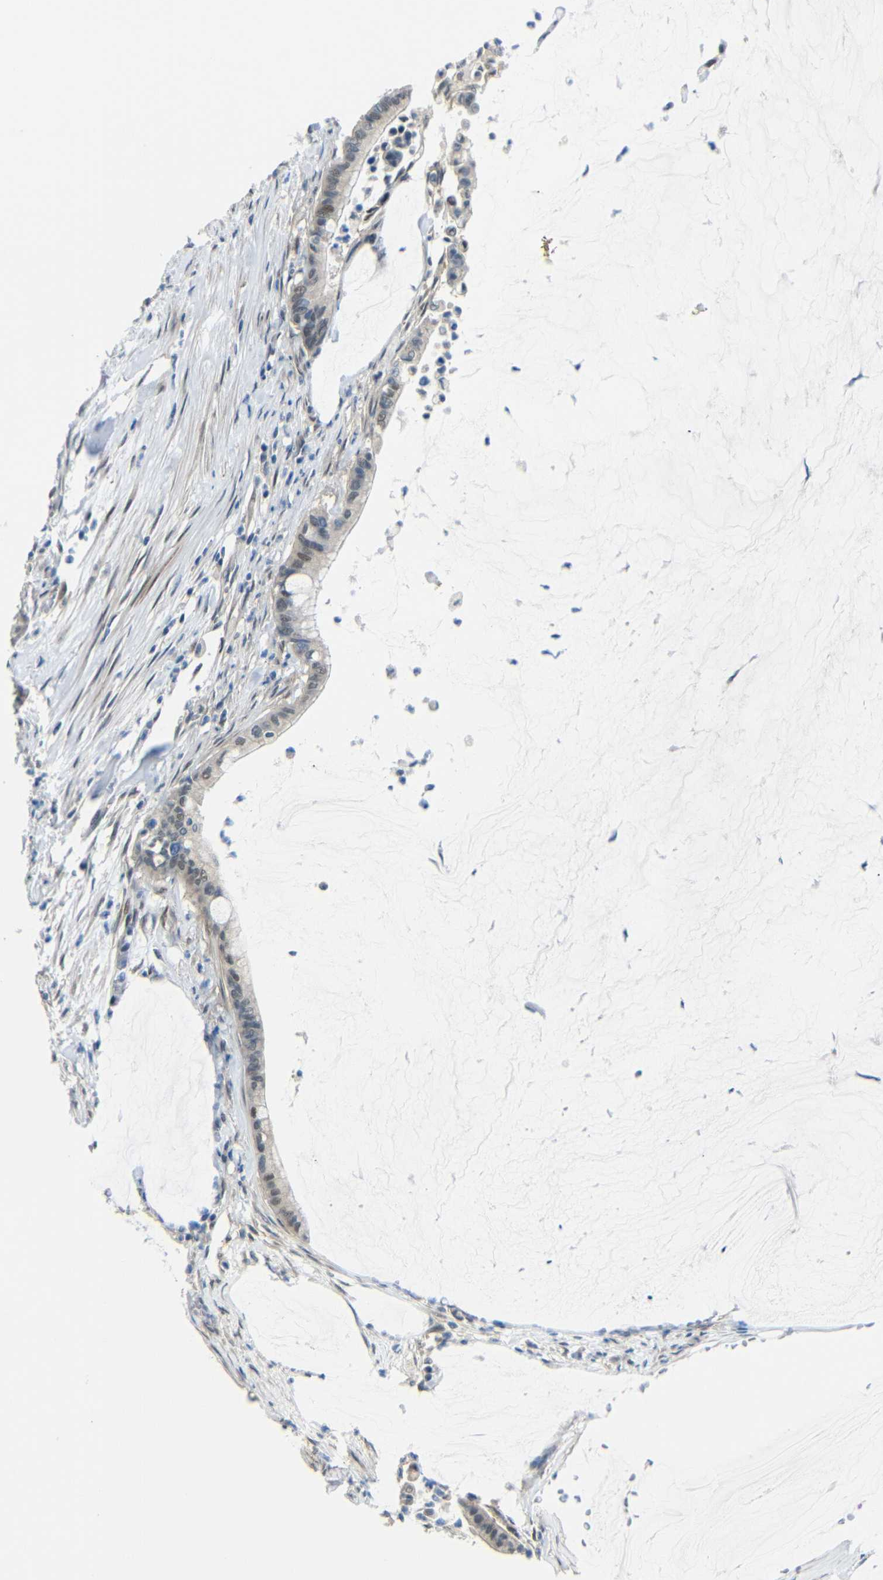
{"staining": {"intensity": "moderate", "quantity": "<25%", "location": "nuclear"}, "tissue": "pancreatic cancer", "cell_type": "Tumor cells", "image_type": "cancer", "snomed": [{"axis": "morphology", "description": "Adenocarcinoma, NOS"}, {"axis": "topography", "description": "Pancreas"}], "caption": "The image exhibits staining of pancreatic cancer, revealing moderate nuclear protein staining (brown color) within tumor cells. Immunohistochemistry (ihc) stains the protein of interest in brown and the nuclei are stained blue.", "gene": "GPR158", "patient": {"sex": "male", "age": 41}}